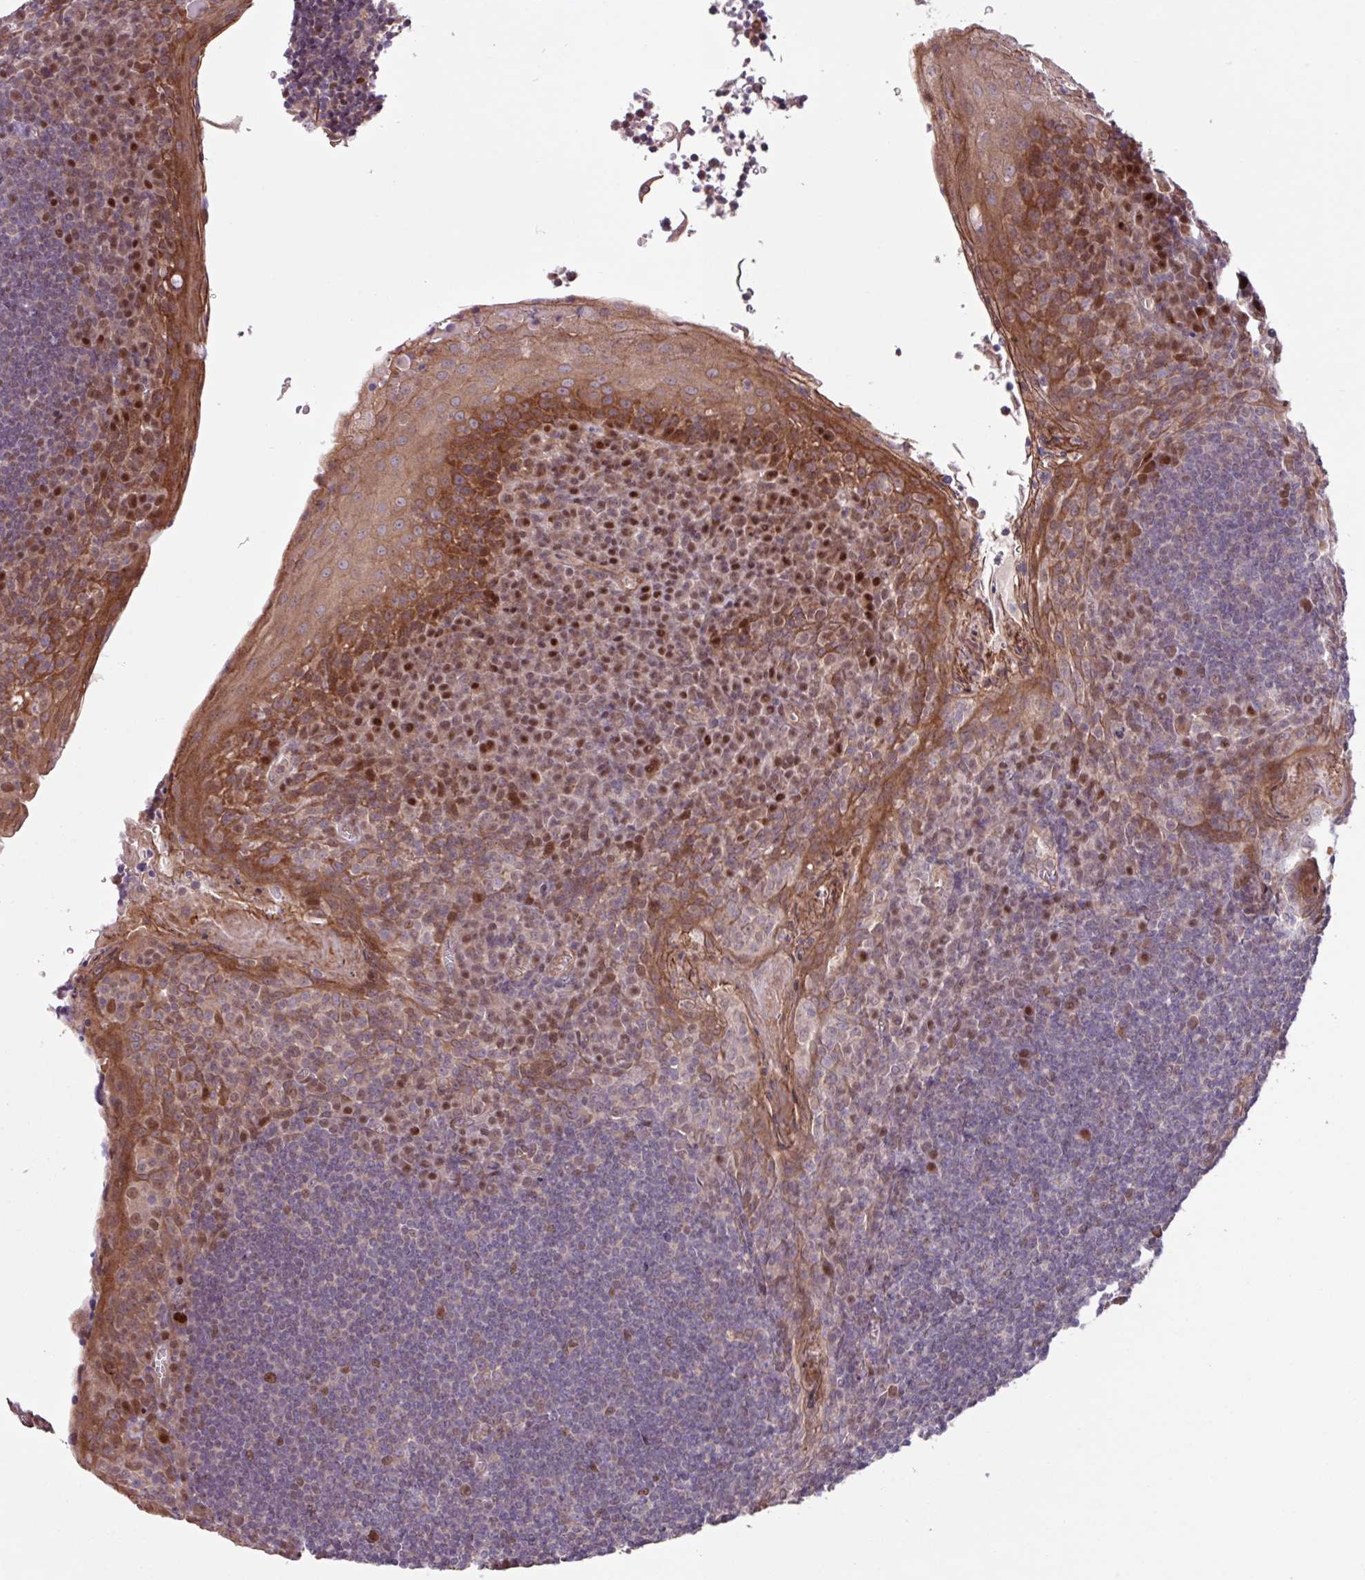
{"staining": {"intensity": "weak", "quantity": "<25%", "location": "cytoplasmic/membranous,nuclear"}, "tissue": "tonsil", "cell_type": "Germinal center cells", "image_type": "normal", "snomed": [{"axis": "morphology", "description": "Normal tissue, NOS"}, {"axis": "topography", "description": "Tonsil"}], "caption": "This photomicrograph is of normal tonsil stained with immunohistochemistry to label a protein in brown with the nuclei are counter-stained blue. There is no expression in germinal center cells.", "gene": "PDPR", "patient": {"sex": "male", "age": 27}}